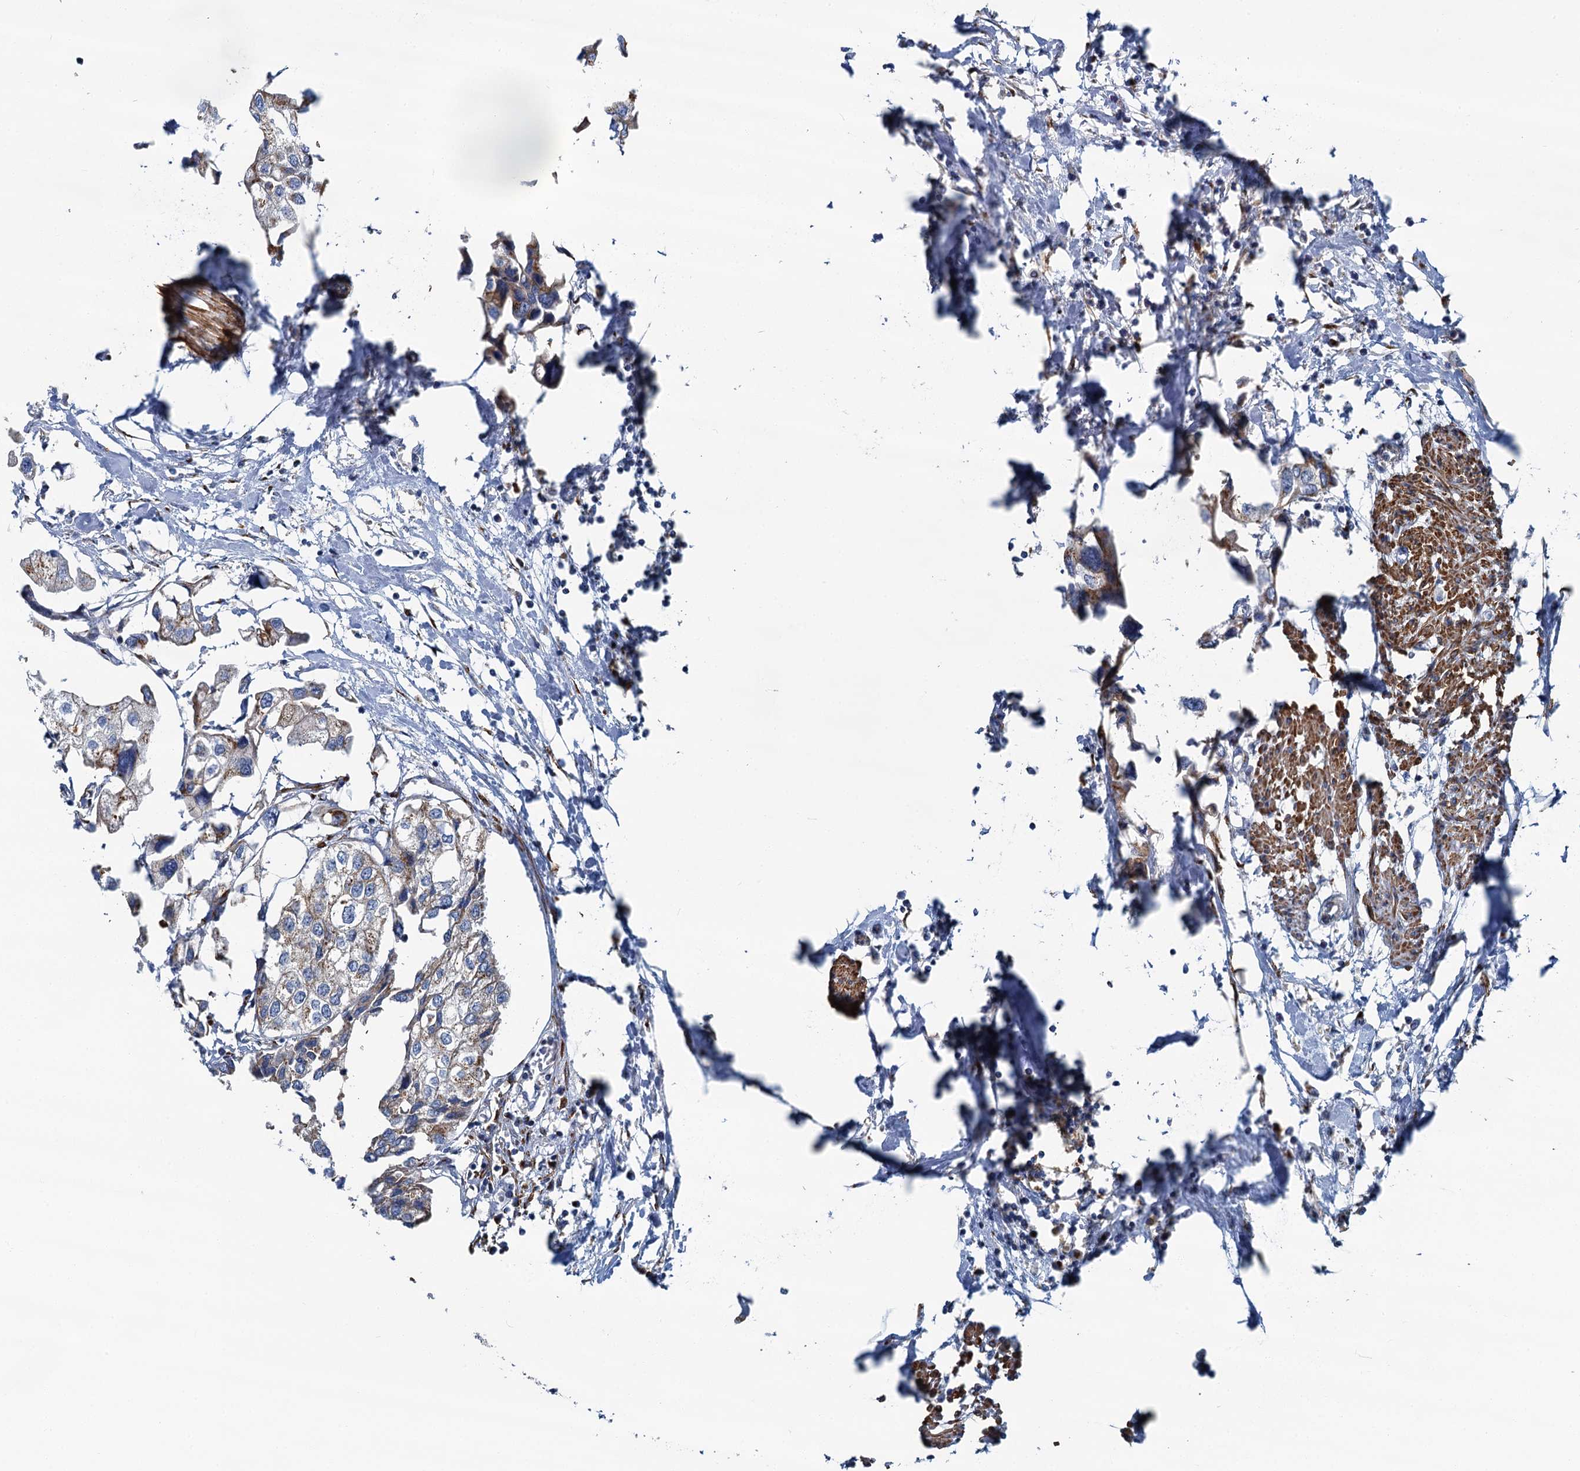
{"staining": {"intensity": "weak", "quantity": "<25%", "location": "cytoplasmic/membranous"}, "tissue": "urothelial cancer", "cell_type": "Tumor cells", "image_type": "cancer", "snomed": [{"axis": "morphology", "description": "Urothelial carcinoma, High grade"}, {"axis": "topography", "description": "Urinary bladder"}], "caption": "IHC of high-grade urothelial carcinoma reveals no expression in tumor cells.", "gene": "BET1L", "patient": {"sex": "male", "age": 64}}